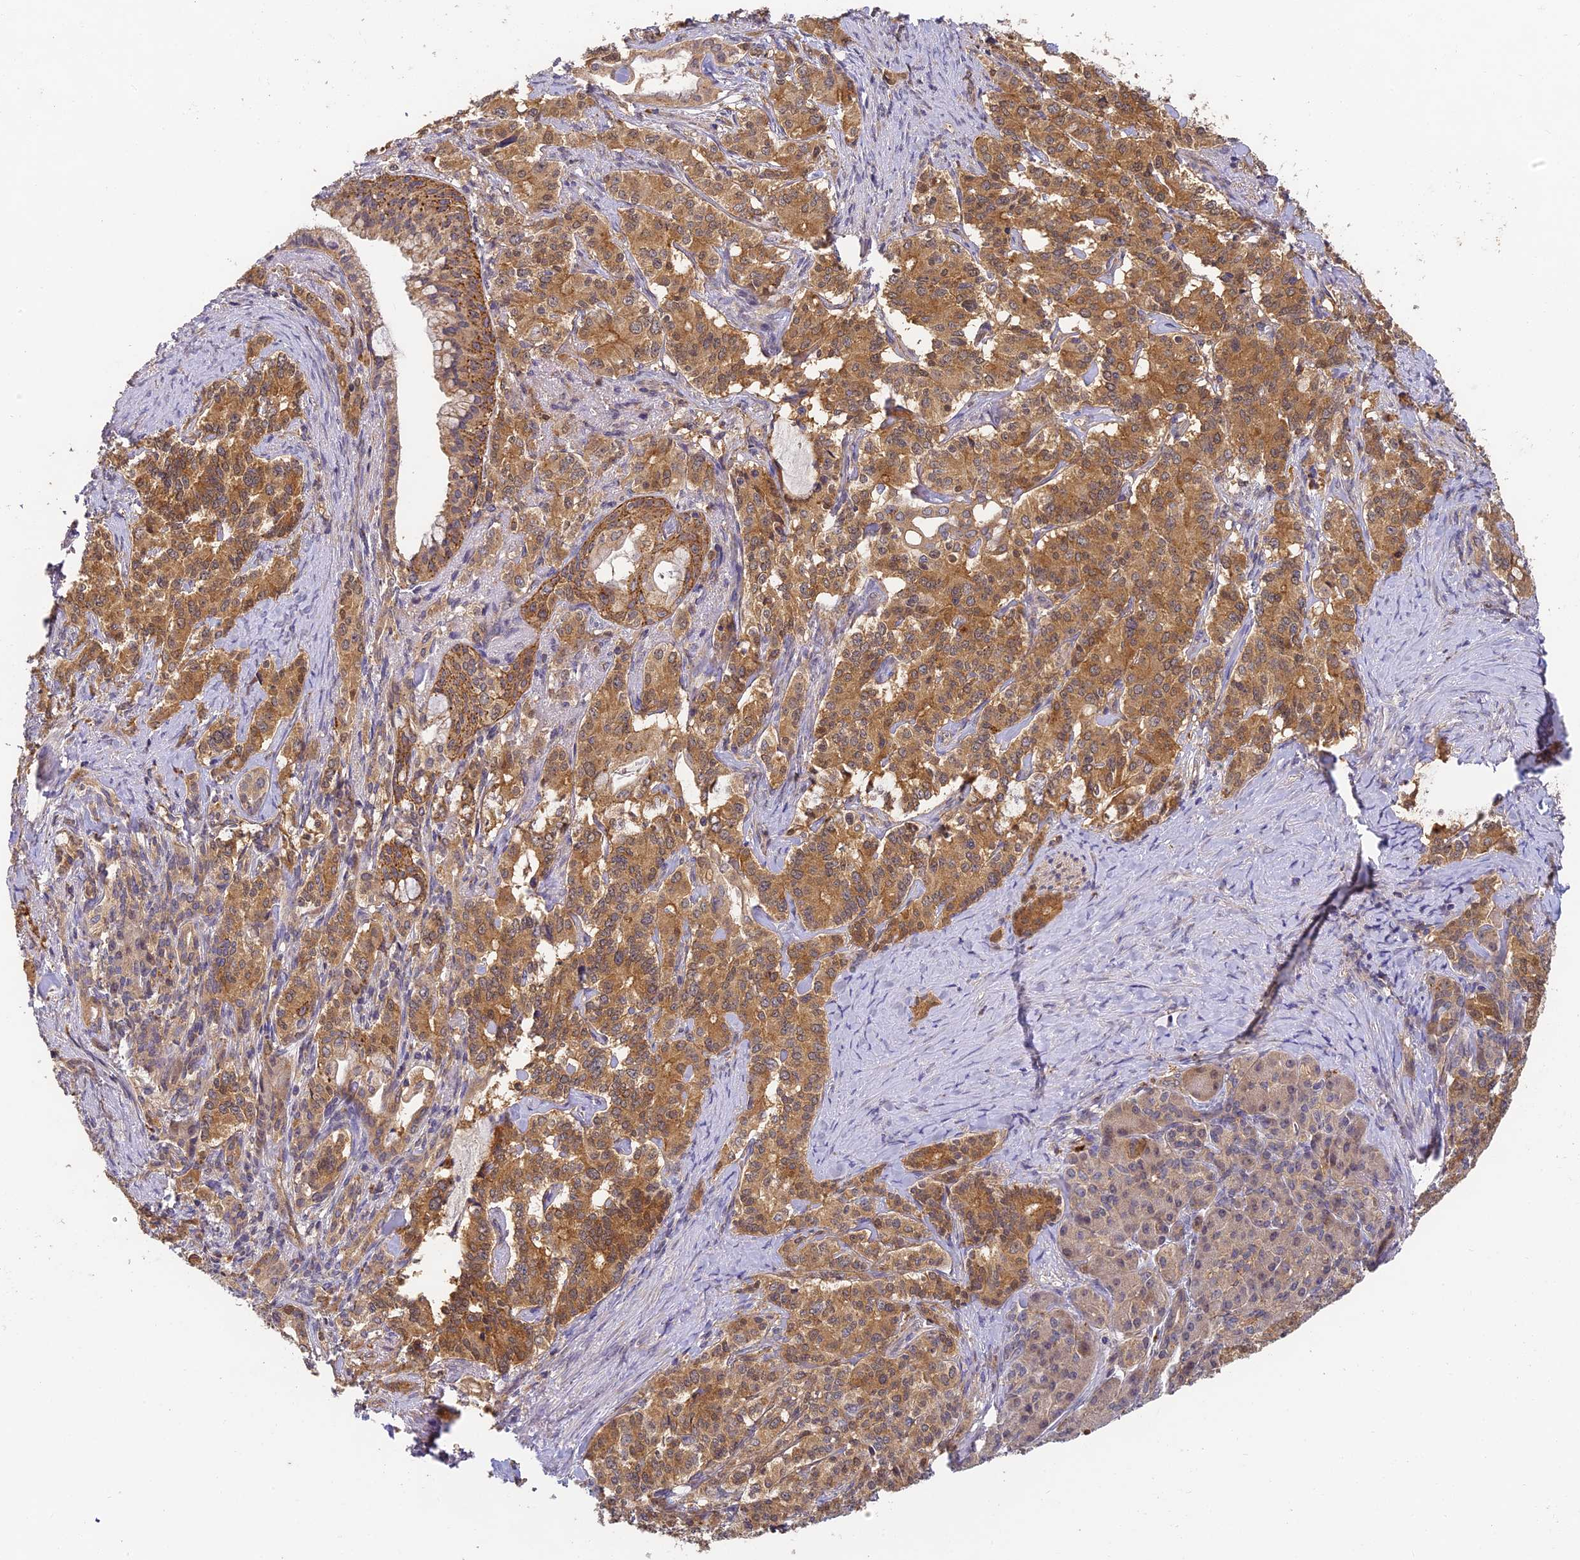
{"staining": {"intensity": "moderate", "quantity": ">75%", "location": "cytoplasmic/membranous"}, "tissue": "pancreatic cancer", "cell_type": "Tumor cells", "image_type": "cancer", "snomed": [{"axis": "morphology", "description": "Adenocarcinoma, NOS"}, {"axis": "topography", "description": "Pancreas"}], "caption": "Pancreatic adenocarcinoma was stained to show a protein in brown. There is medium levels of moderate cytoplasmic/membranous staining in approximately >75% of tumor cells.", "gene": "YAE1", "patient": {"sex": "female", "age": 74}}